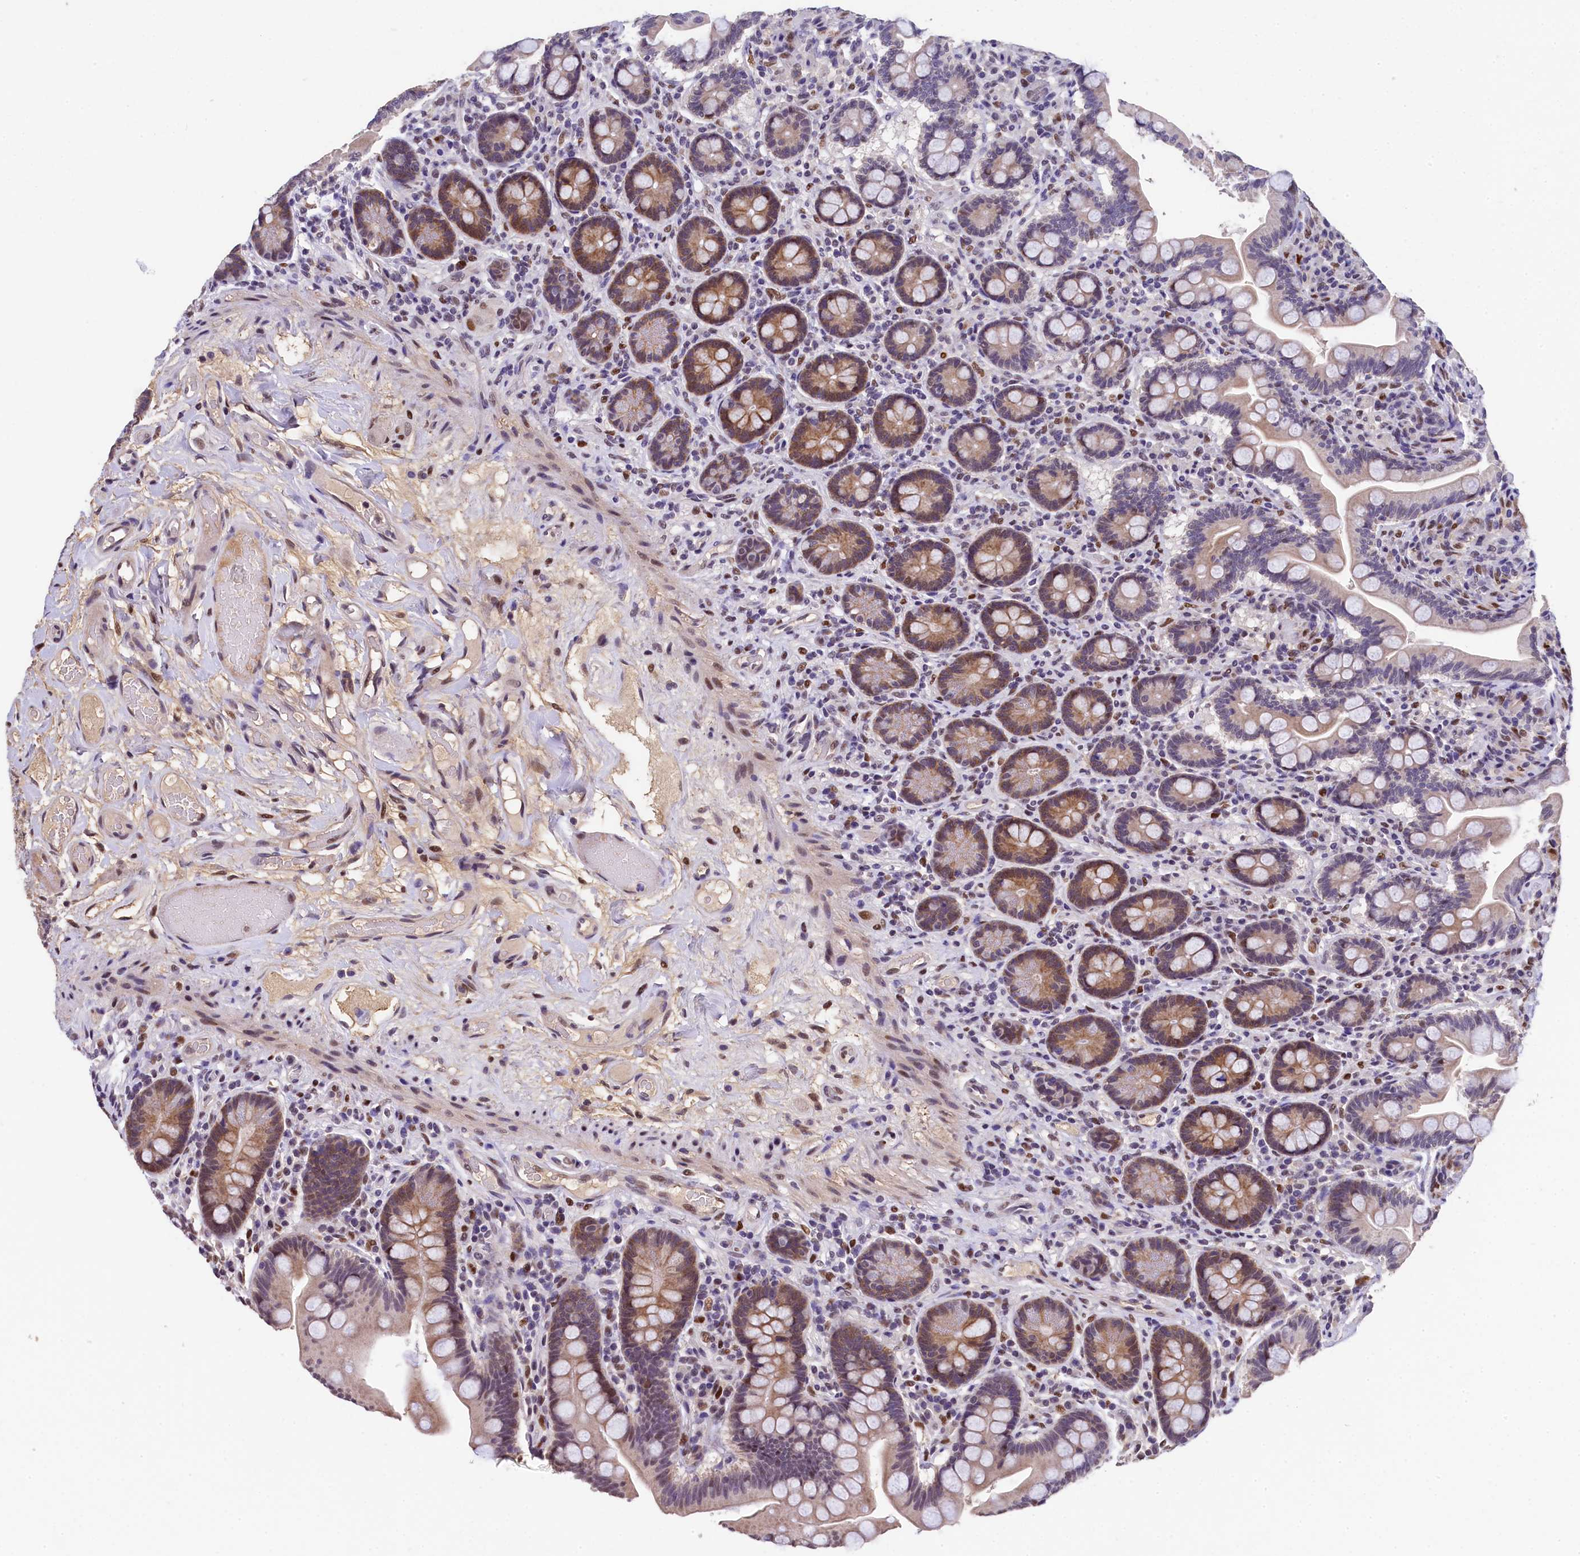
{"staining": {"intensity": "moderate", "quantity": "<25%", "location": "cytoplasmic/membranous"}, "tissue": "small intestine", "cell_type": "Glandular cells", "image_type": "normal", "snomed": [{"axis": "morphology", "description": "Normal tissue, NOS"}, {"axis": "topography", "description": "Small intestine"}], "caption": "Protein analysis of normal small intestine shows moderate cytoplasmic/membranous positivity in approximately <25% of glandular cells. The protein of interest is stained brown, and the nuclei are stained in blue (DAB (3,3'-diaminobenzidine) IHC with brightfield microscopy, high magnification).", "gene": "HECTD4", "patient": {"sex": "female", "age": 64}}